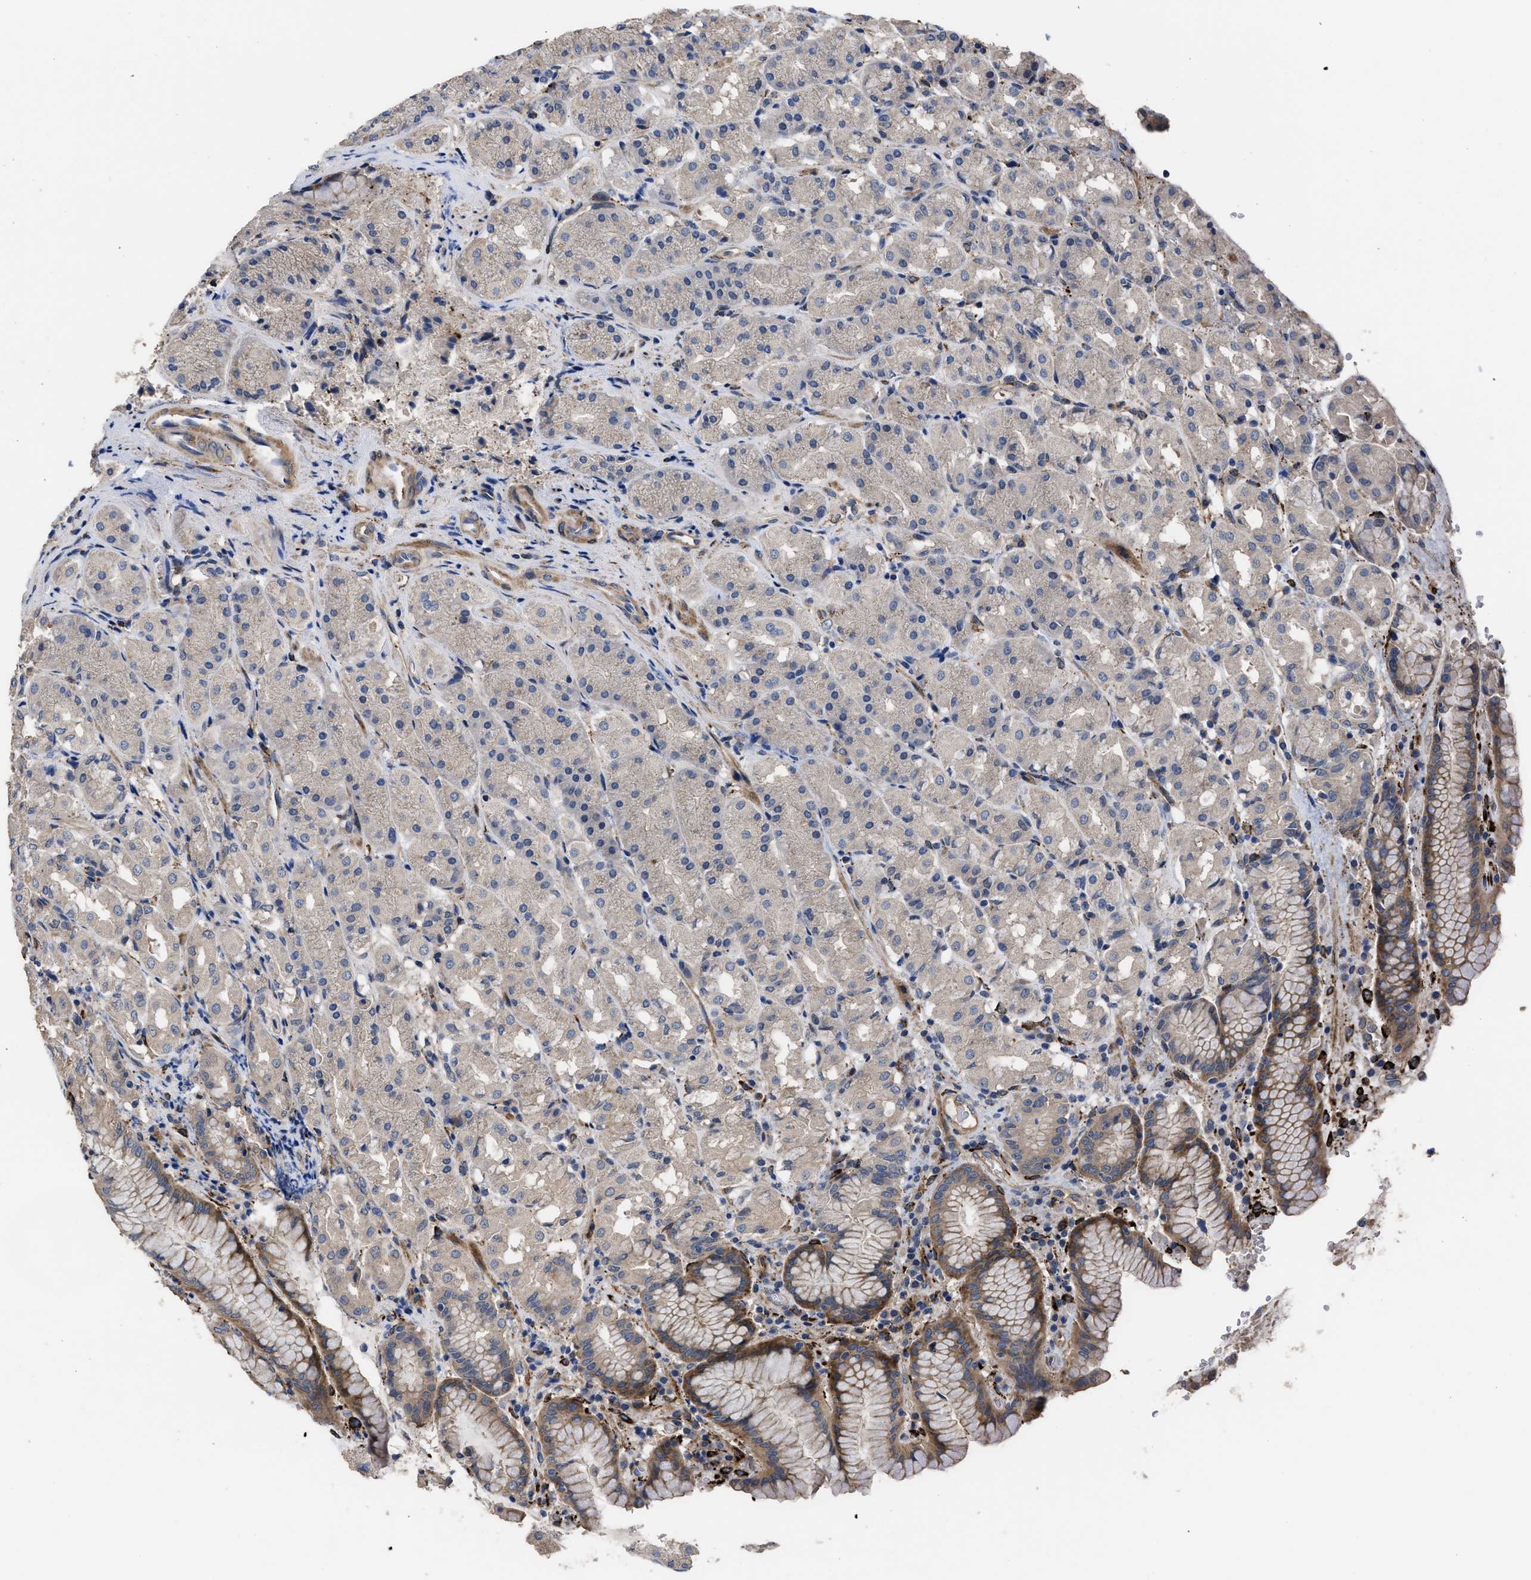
{"staining": {"intensity": "moderate", "quantity": "<25%", "location": "cytoplasmic/membranous"}, "tissue": "stomach", "cell_type": "Glandular cells", "image_type": "normal", "snomed": [{"axis": "morphology", "description": "Normal tissue, NOS"}, {"axis": "topography", "description": "Stomach"}, {"axis": "topography", "description": "Stomach, lower"}], "caption": "Protein staining demonstrates moderate cytoplasmic/membranous staining in approximately <25% of glandular cells in benign stomach. (Stains: DAB in brown, nuclei in blue, Microscopy: brightfield microscopy at high magnification).", "gene": "SQLE", "patient": {"sex": "female", "age": 56}}